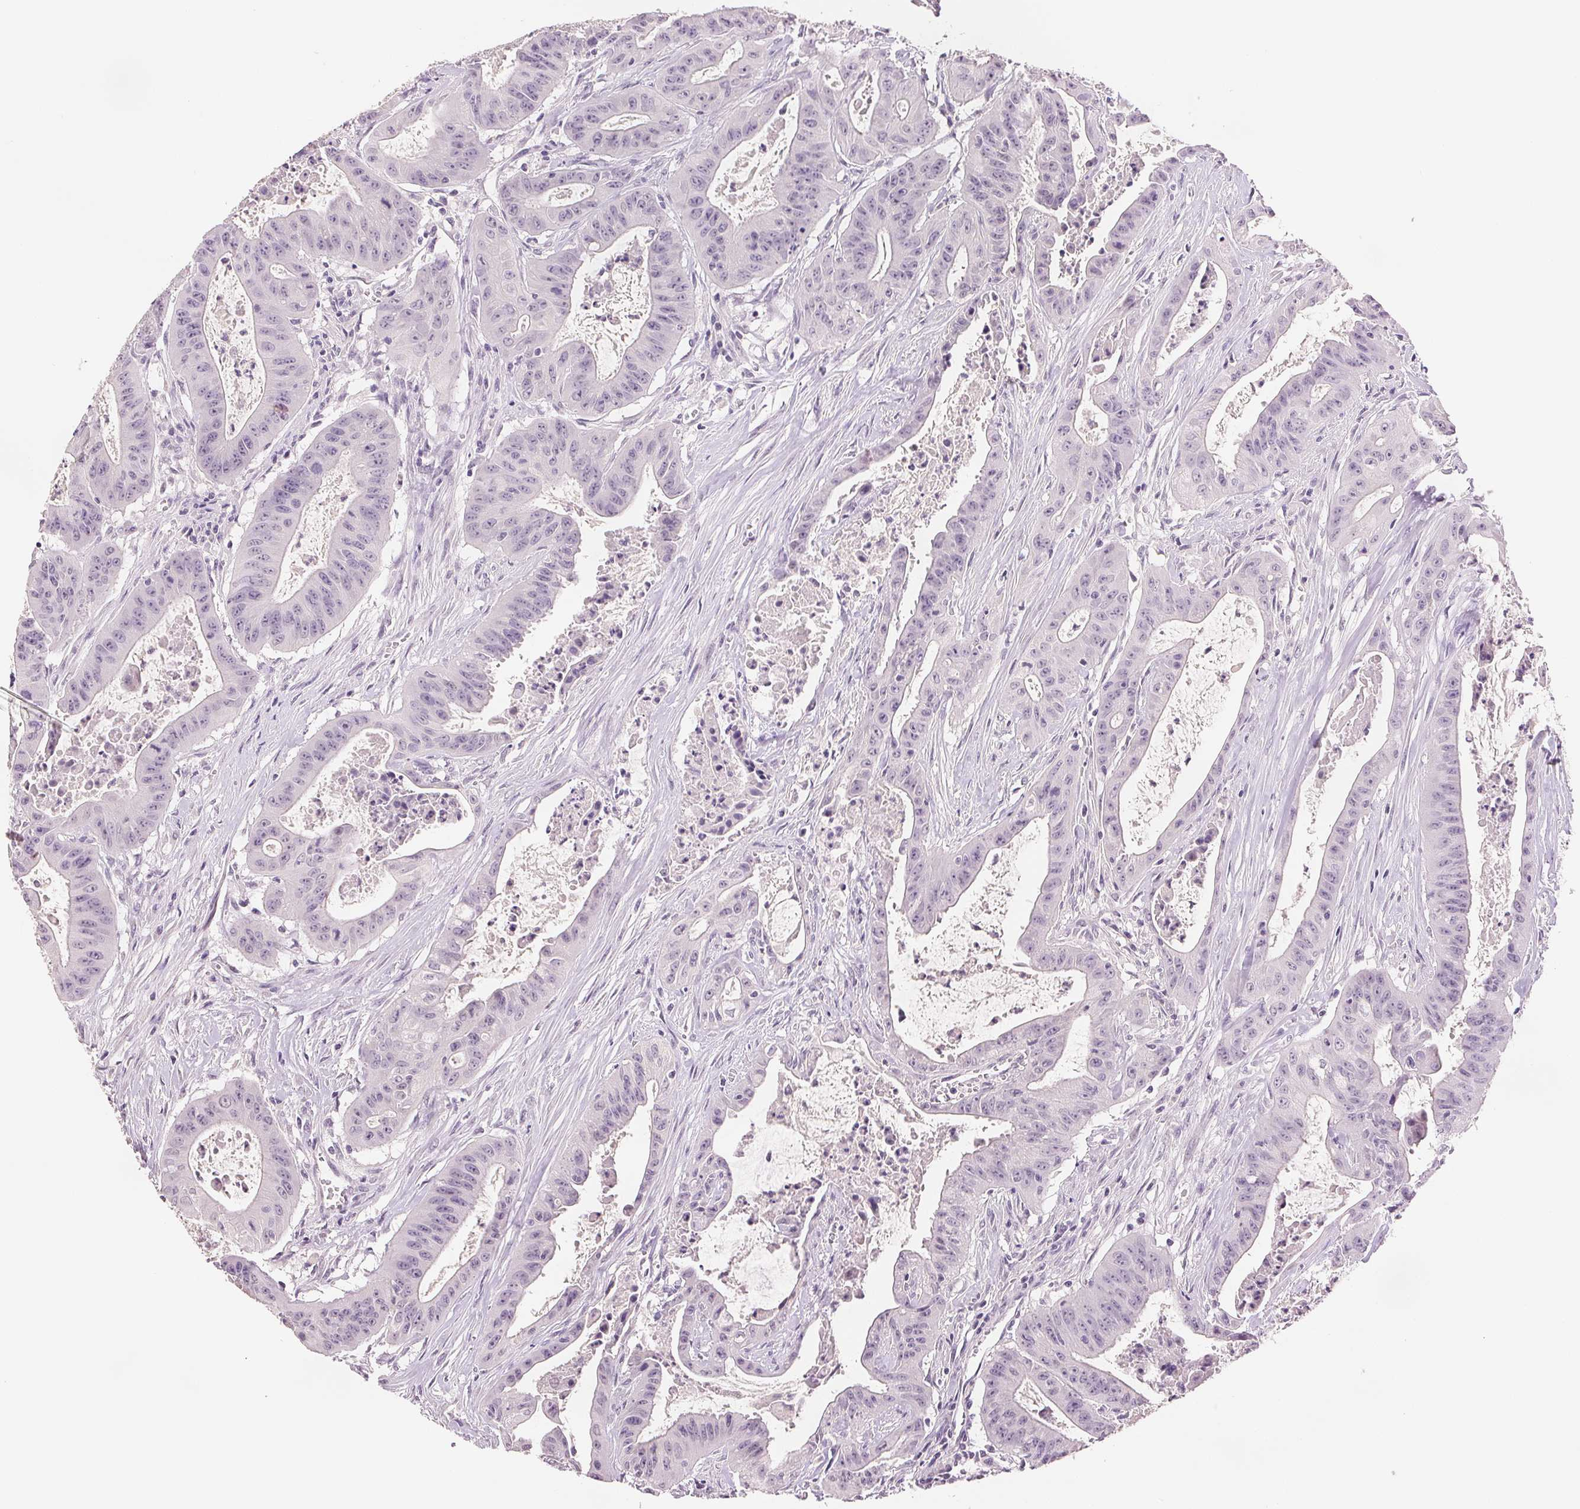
{"staining": {"intensity": "negative", "quantity": "none", "location": "none"}, "tissue": "colorectal cancer", "cell_type": "Tumor cells", "image_type": "cancer", "snomed": [{"axis": "morphology", "description": "Adenocarcinoma, NOS"}, {"axis": "topography", "description": "Colon"}], "caption": "IHC micrograph of neoplastic tissue: human adenocarcinoma (colorectal) stained with DAB (3,3'-diaminobenzidine) reveals no significant protein expression in tumor cells. (Stains: DAB immunohistochemistry with hematoxylin counter stain, Microscopy: brightfield microscopy at high magnification).", "gene": "SCGN", "patient": {"sex": "male", "age": 33}}